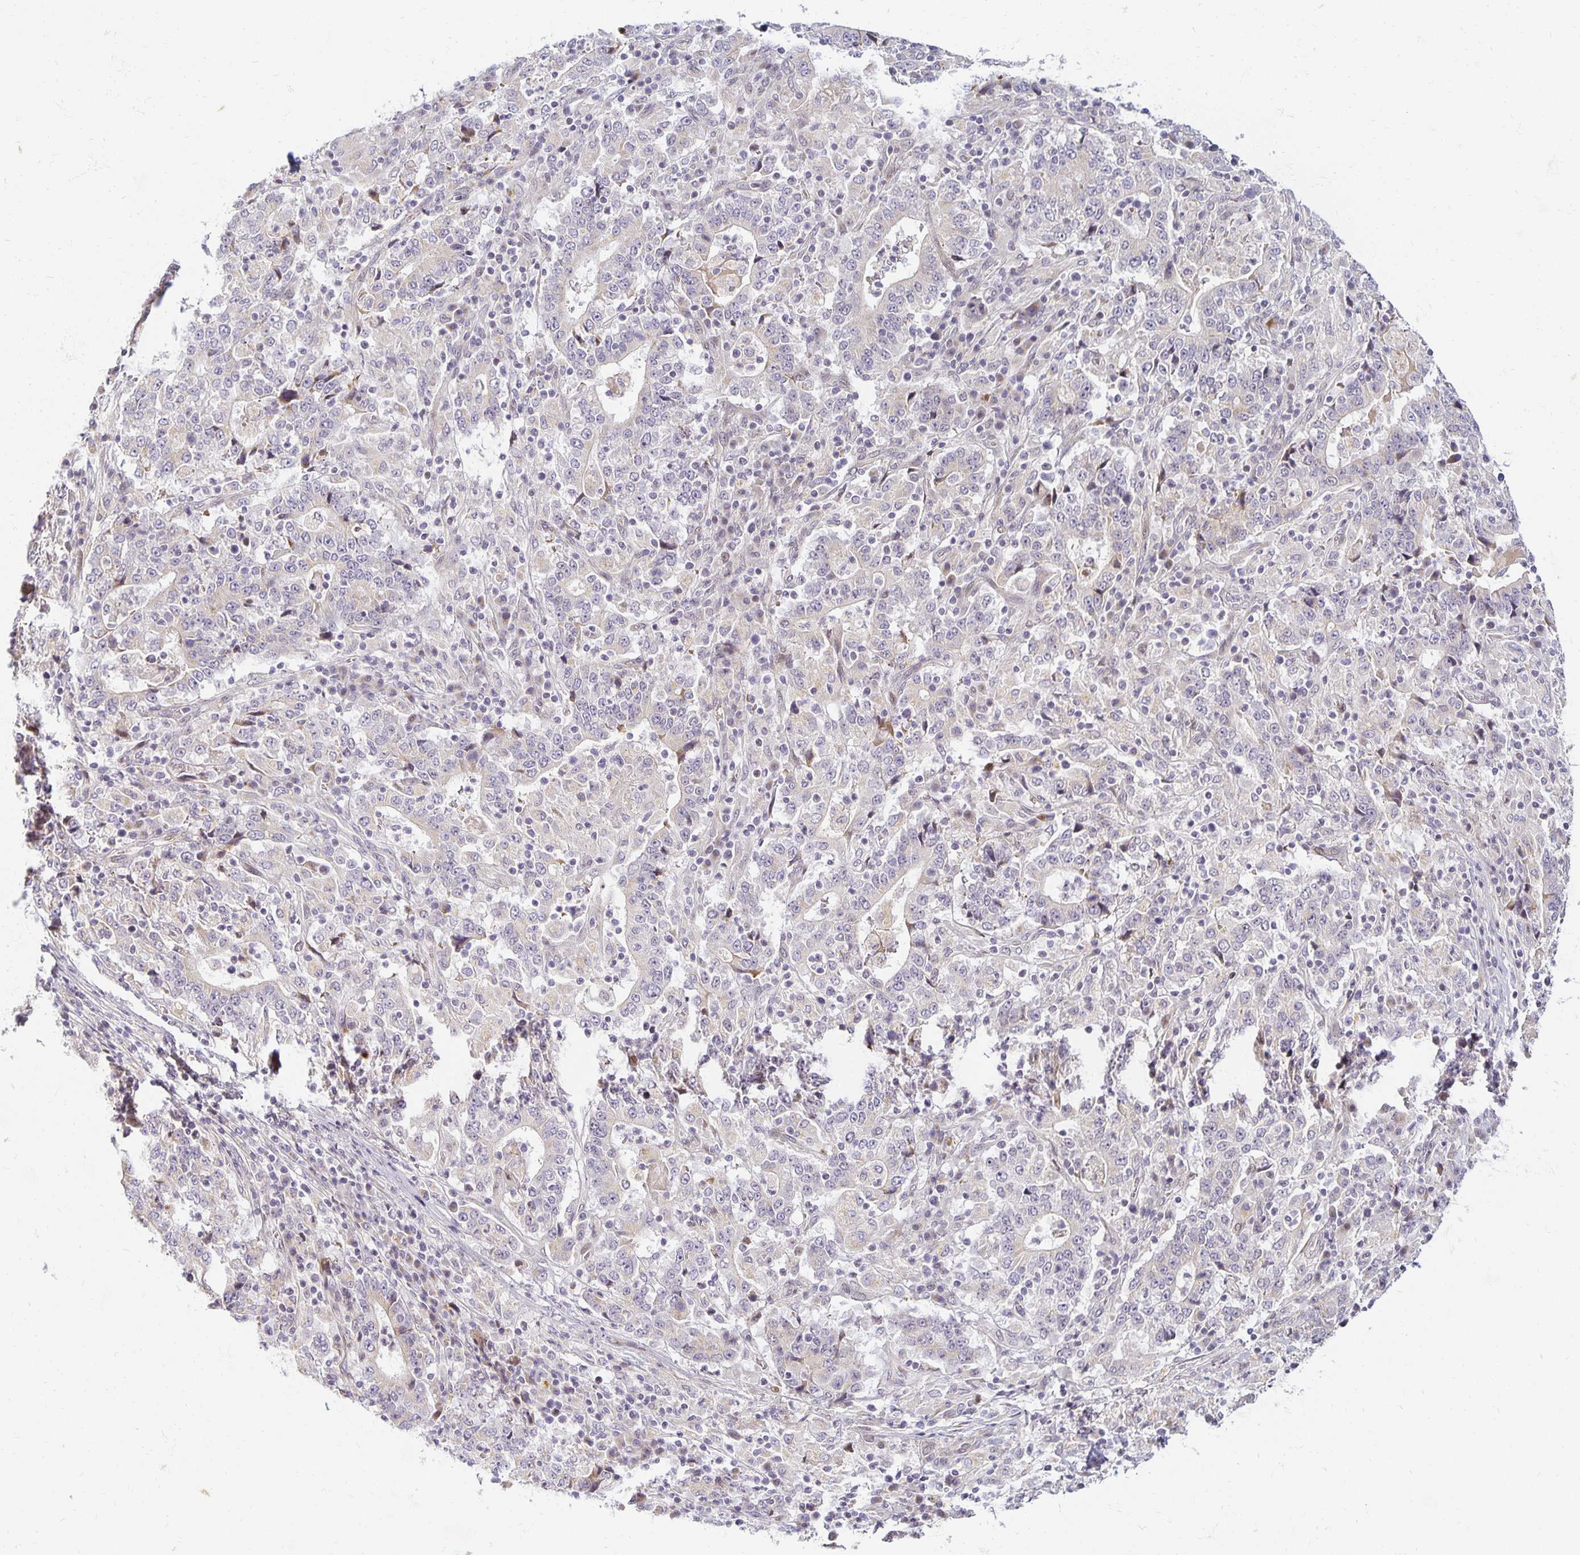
{"staining": {"intensity": "negative", "quantity": "none", "location": "none"}, "tissue": "stomach cancer", "cell_type": "Tumor cells", "image_type": "cancer", "snomed": [{"axis": "morphology", "description": "Normal tissue, NOS"}, {"axis": "morphology", "description": "Adenocarcinoma, NOS"}, {"axis": "topography", "description": "Stomach, upper"}, {"axis": "topography", "description": "Stomach"}], "caption": "An IHC image of stomach cancer (adenocarcinoma) is shown. There is no staining in tumor cells of stomach cancer (adenocarcinoma).", "gene": "EHF", "patient": {"sex": "male", "age": 59}}